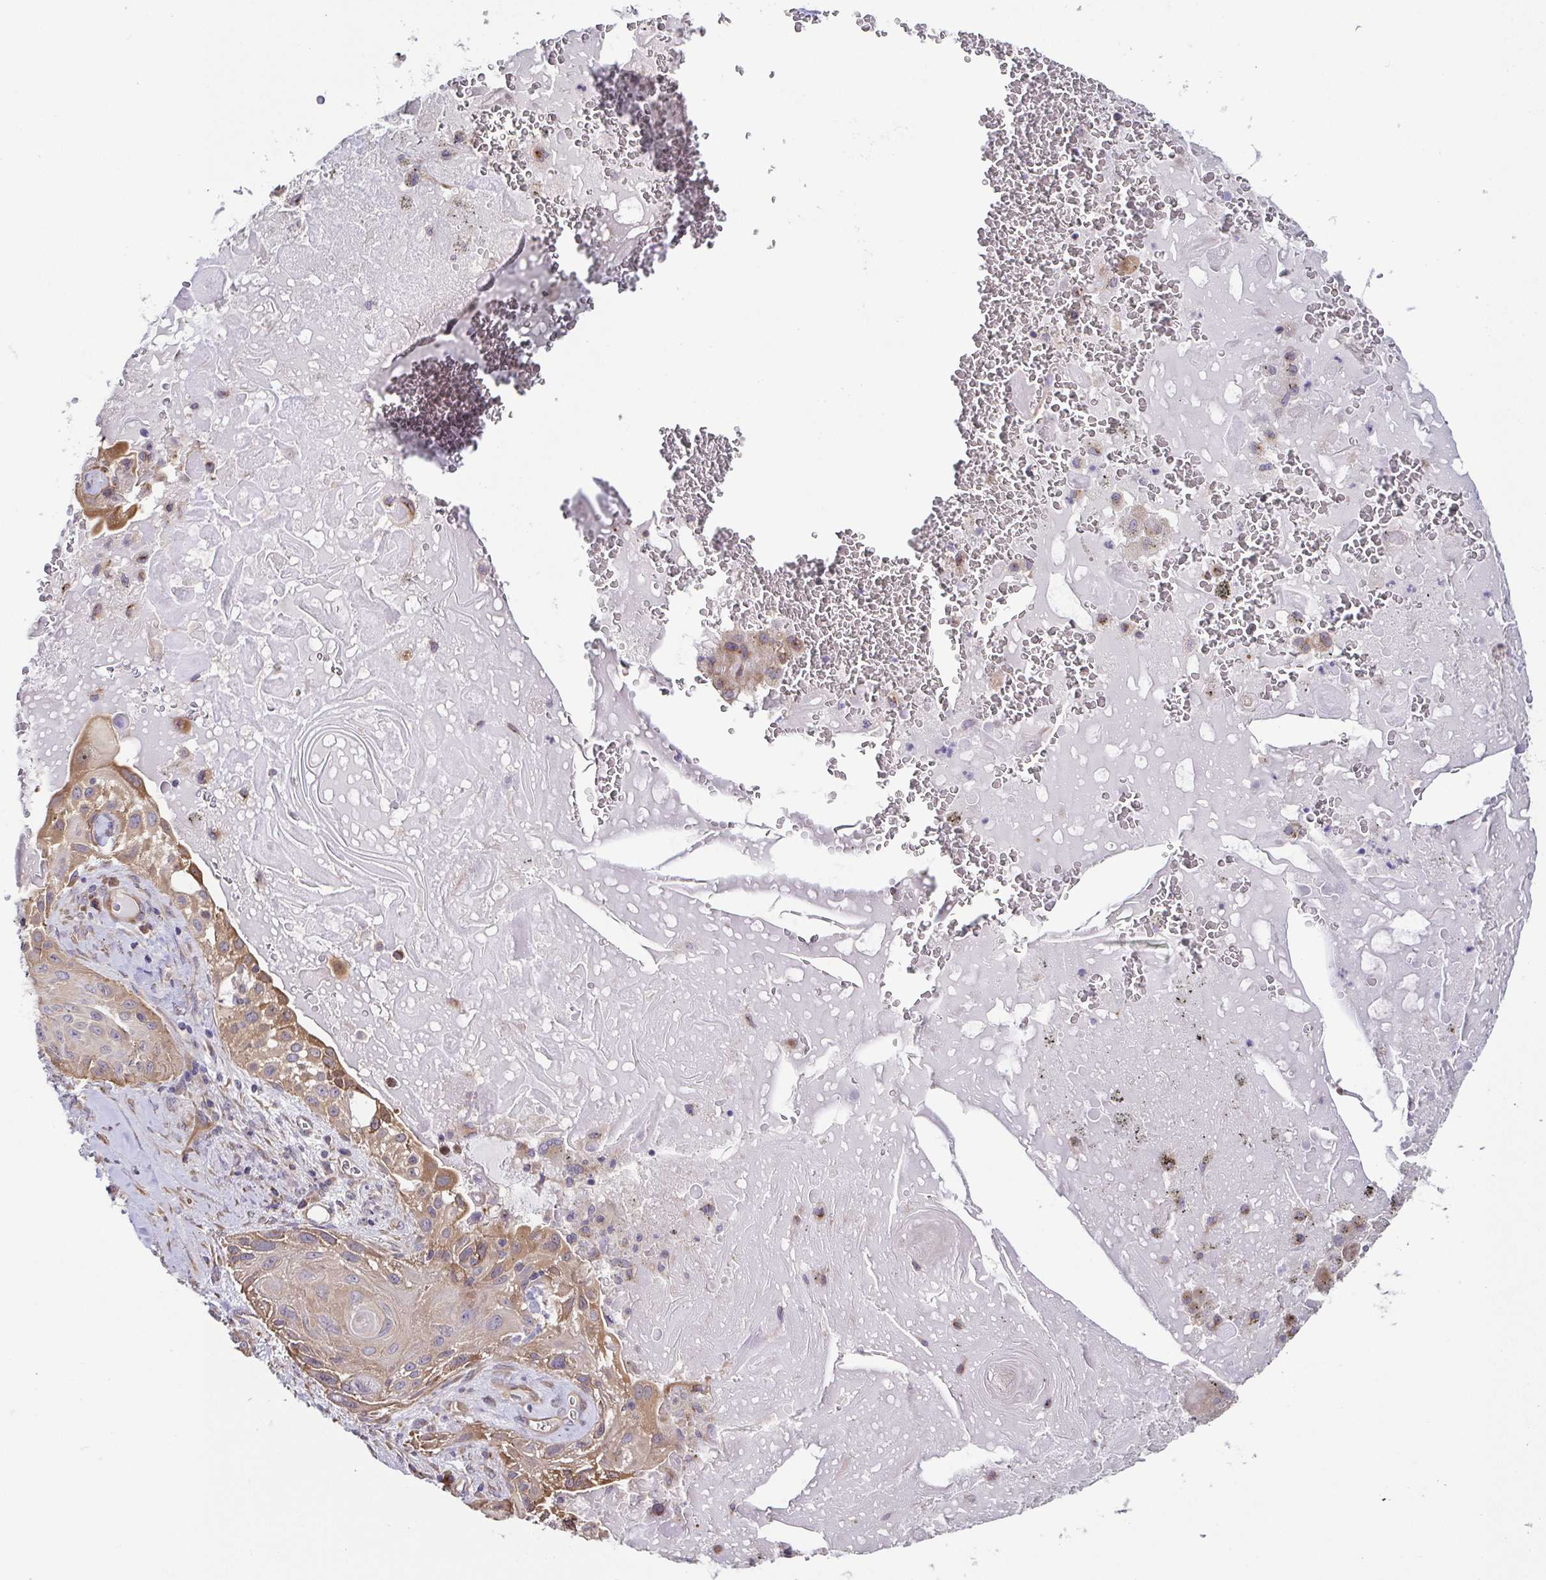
{"staining": {"intensity": "weak", "quantity": "25%-75%", "location": "cytoplasmic/membranous"}, "tissue": "lung cancer", "cell_type": "Tumor cells", "image_type": "cancer", "snomed": [{"axis": "morphology", "description": "Squamous cell carcinoma, NOS"}, {"axis": "topography", "description": "Lung"}], "caption": "This is a micrograph of immunohistochemistry staining of squamous cell carcinoma (lung), which shows weak staining in the cytoplasmic/membranous of tumor cells.", "gene": "EIF3D", "patient": {"sex": "male", "age": 79}}